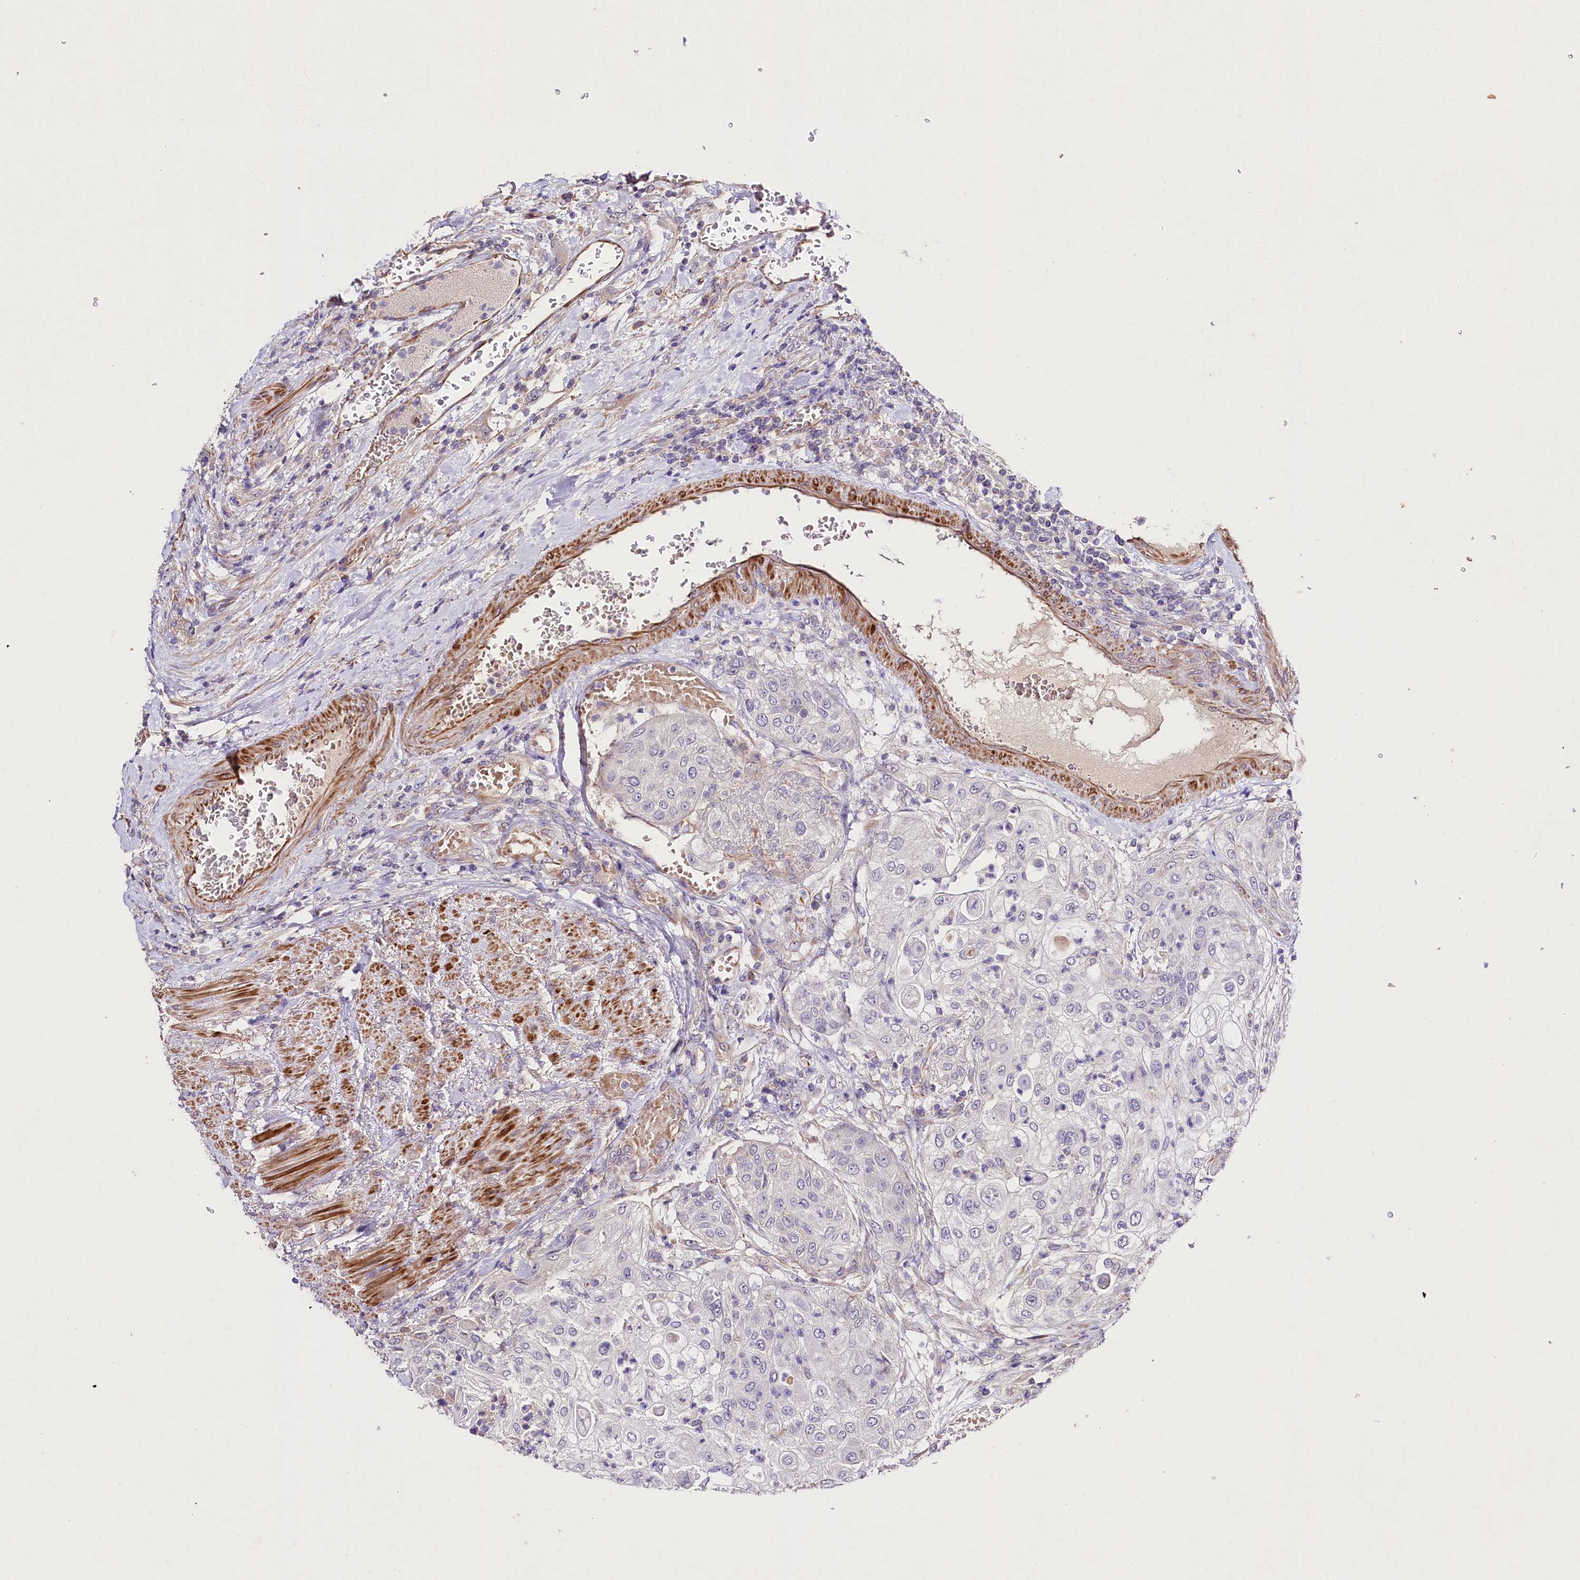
{"staining": {"intensity": "negative", "quantity": "none", "location": "none"}, "tissue": "urothelial cancer", "cell_type": "Tumor cells", "image_type": "cancer", "snomed": [{"axis": "morphology", "description": "Urothelial carcinoma, High grade"}, {"axis": "topography", "description": "Urinary bladder"}], "caption": "There is no significant positivity in tumor cells of urothelial cancer.", "gene": "SLC7A1", "patient": {"sex": "female", "age": 79}}